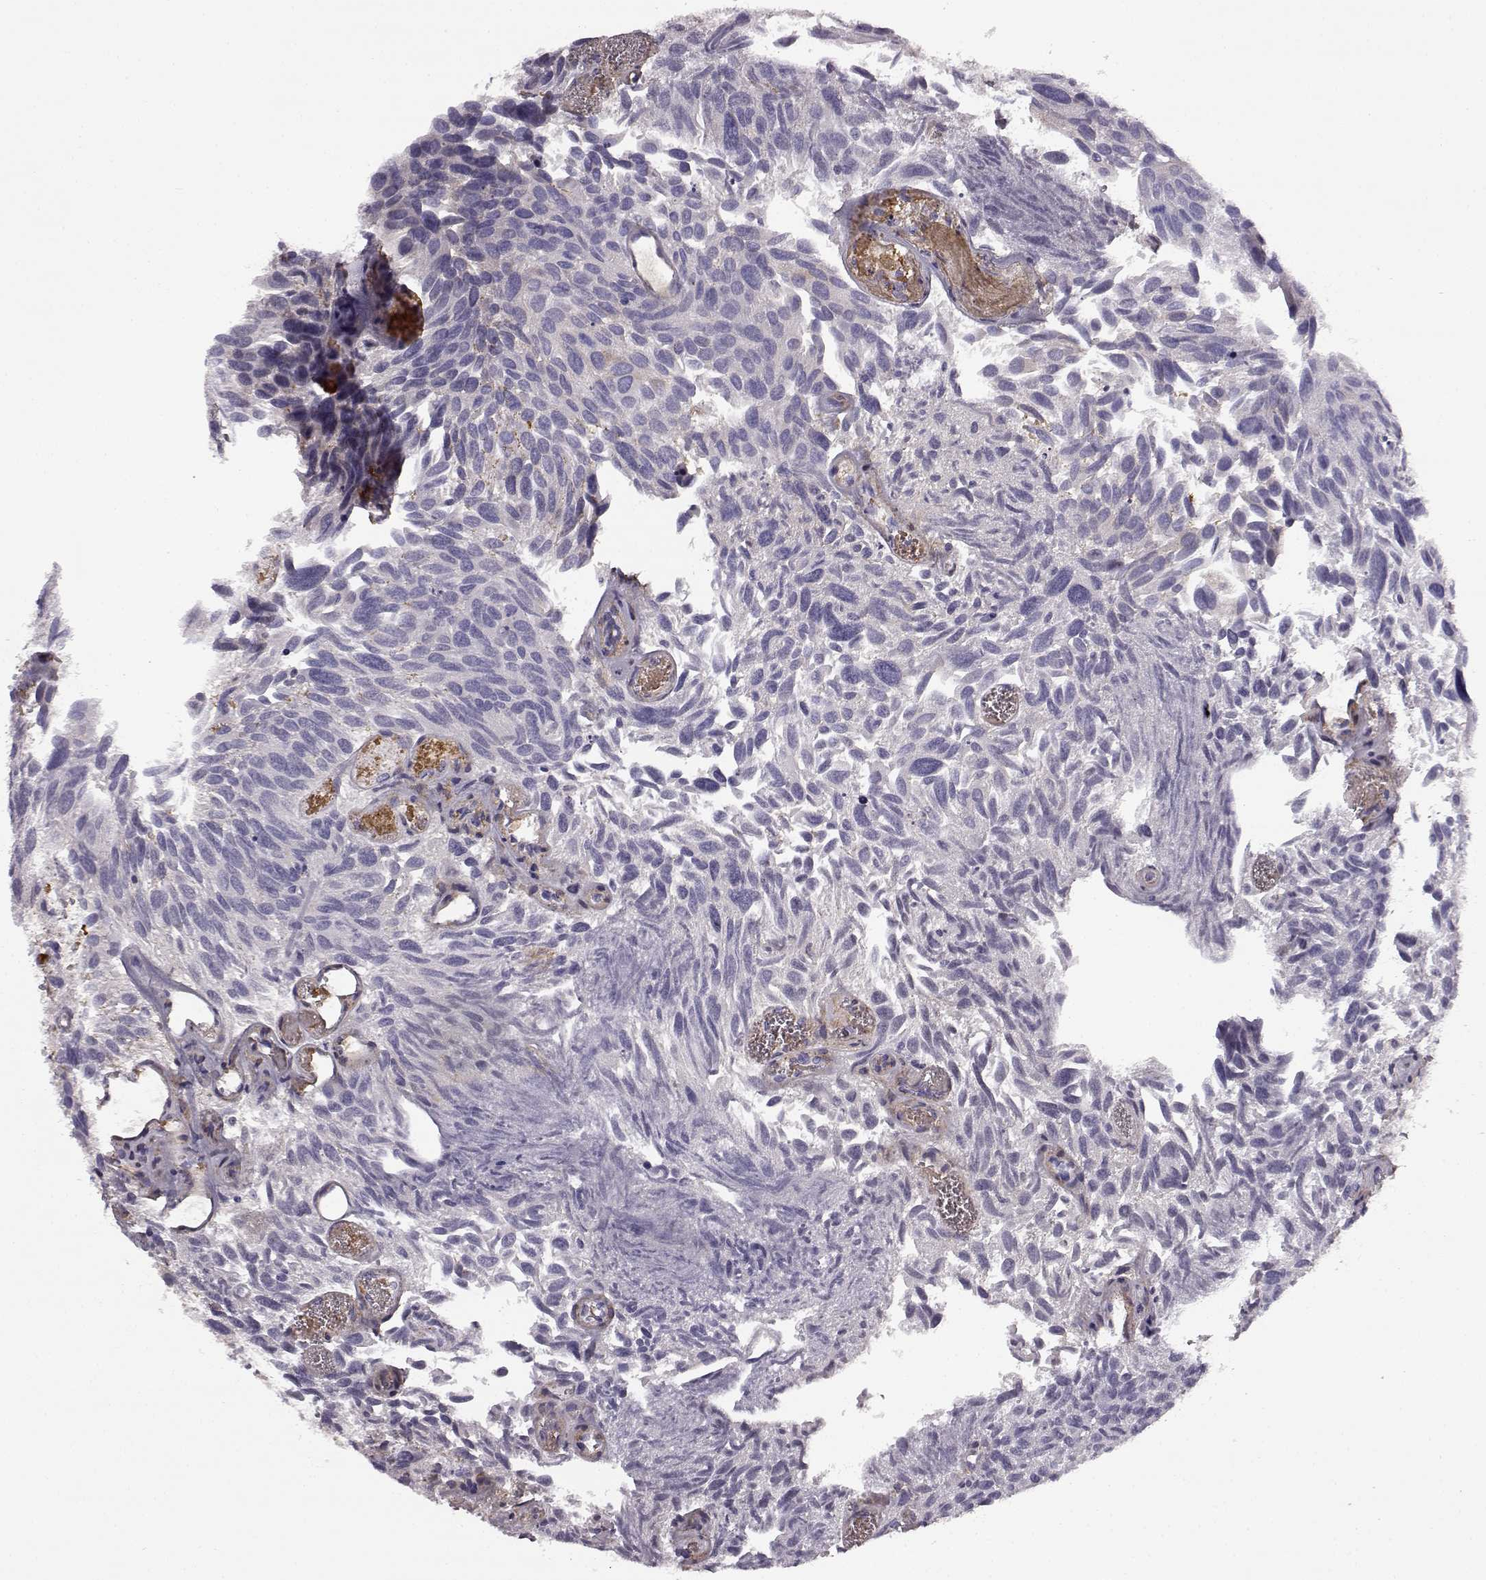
{"staining": {"intensity": "negative", "quantity": "none", "location": "none"}, "tissue": "urothelial cancer", "cell_type": "Tumor cells", "image_type": "cancer", "snomed": [{"axis": "morphology", "description": "Urothelial carcinoma, Low grade"}, {"axis": "topography", "description": "Urinary bladder"}], "caption": "Urothelial carcinoma (low-grade) stained for a protein using IHC displays no expression tumor cells.", "gene": "TRIM69", "patient": {"sex": "female", "age": 69}}